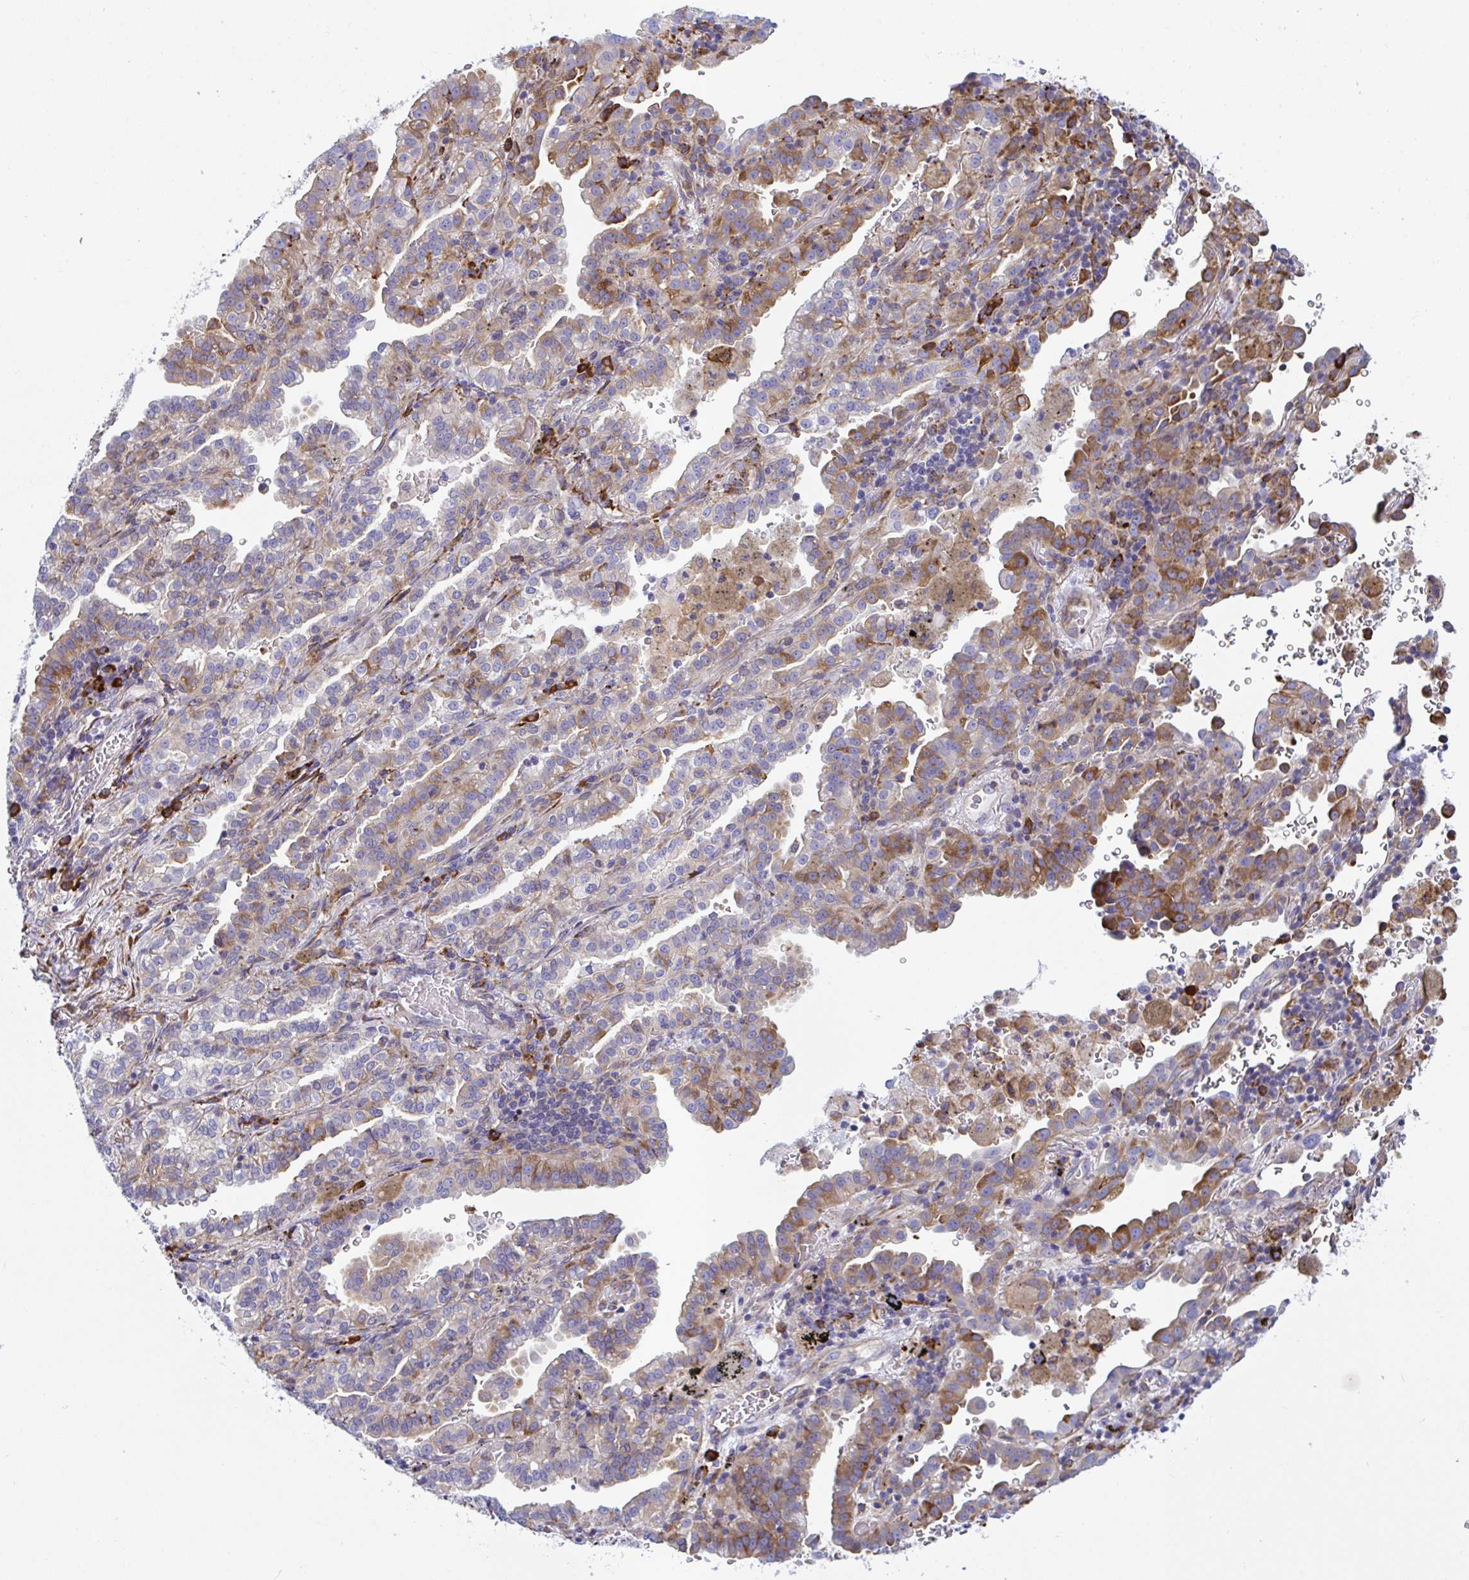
{"staining": {"intensity": "moderate", "quantity": "25%-75%", "location": "cytoplasmic/membranous"}, "tissue": "lung cancer", "cell_type": "Tumor cells", "image_type": "cancer", "snomed": [{"axis": "morphology", "description": "Adenocarcinoma, NOS"}, {"axis": "topography", "description": "Lymph node"}, {"axis": "topography", "description": "Lung"}], "caption": "Brown immunohistochemical staining in lung cancer (adenocarcinoma) exhibits moderate cytoplasmic/membranous positivity in approximately 25%-75% of tumor cells.", "gene": "PEAK3", "patient": {"sex": "male", "age": 66}}